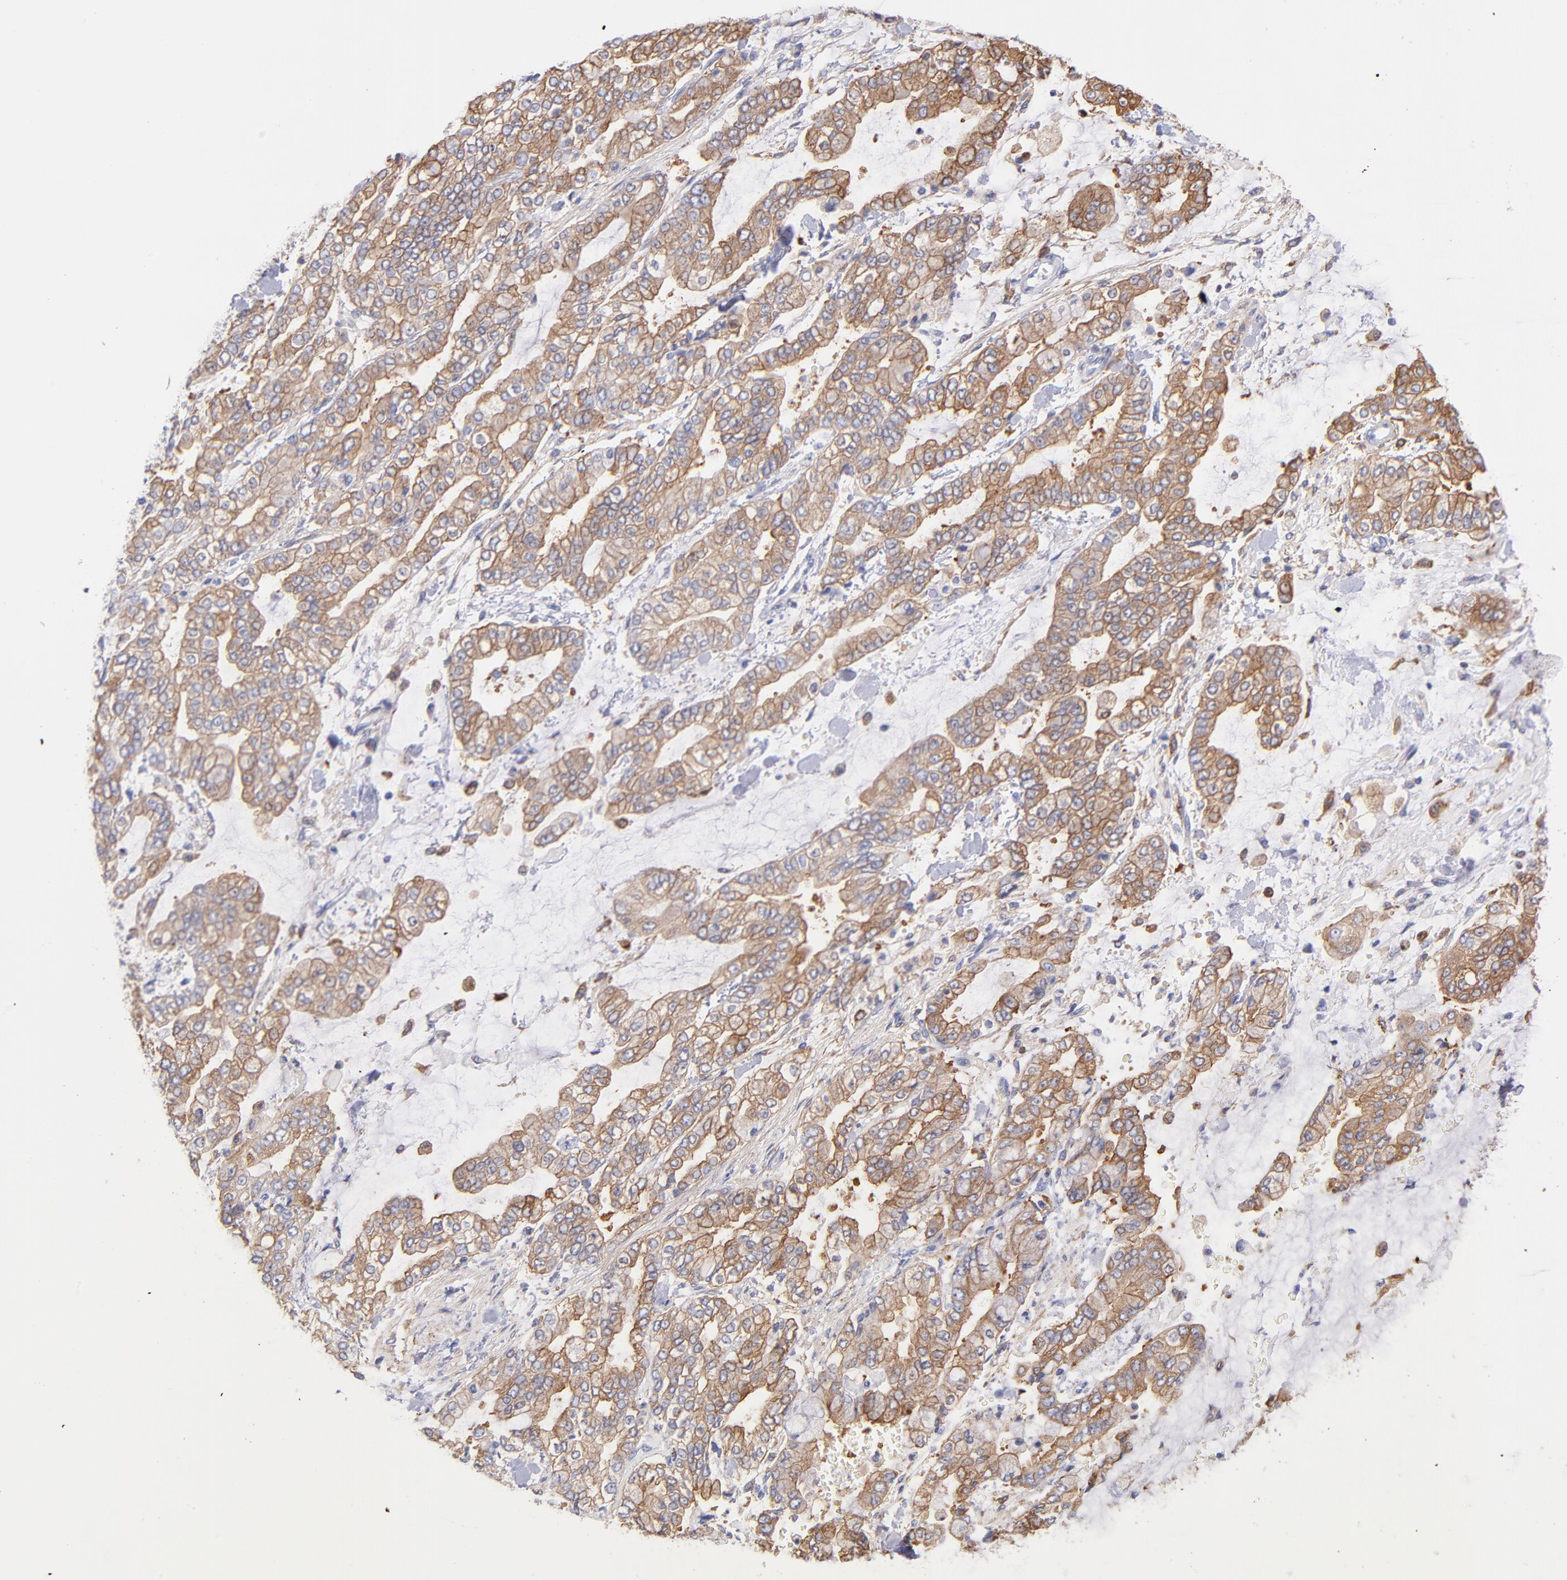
{"staining": {"intensity": "moderate", "quantity": ">75%", "location": "cytoplasmic/membranous"}, "tissue": "stomach cancer", "cell_type": "Tumor cells", "image_type": "cancer", "snomed": [{"axis": "morphology", "description": "Normal tissue, NOS"}, {"axis": "morphology", "description": "Adenocarcinoma, NOS"}, {"axis": "topography", "description": "Stomach, upper"}, {"axis": "topography", "description": "Stomach"}], "caption": "There is medium levels of moderate cytoplasmic/membranous expression in tumor cells of stomach adenocarcinoma, as demonstrated by immunohistochemical staining (brown color).", "gene": "PRKCA", "patient": {"sex": "male", "age": 76}}